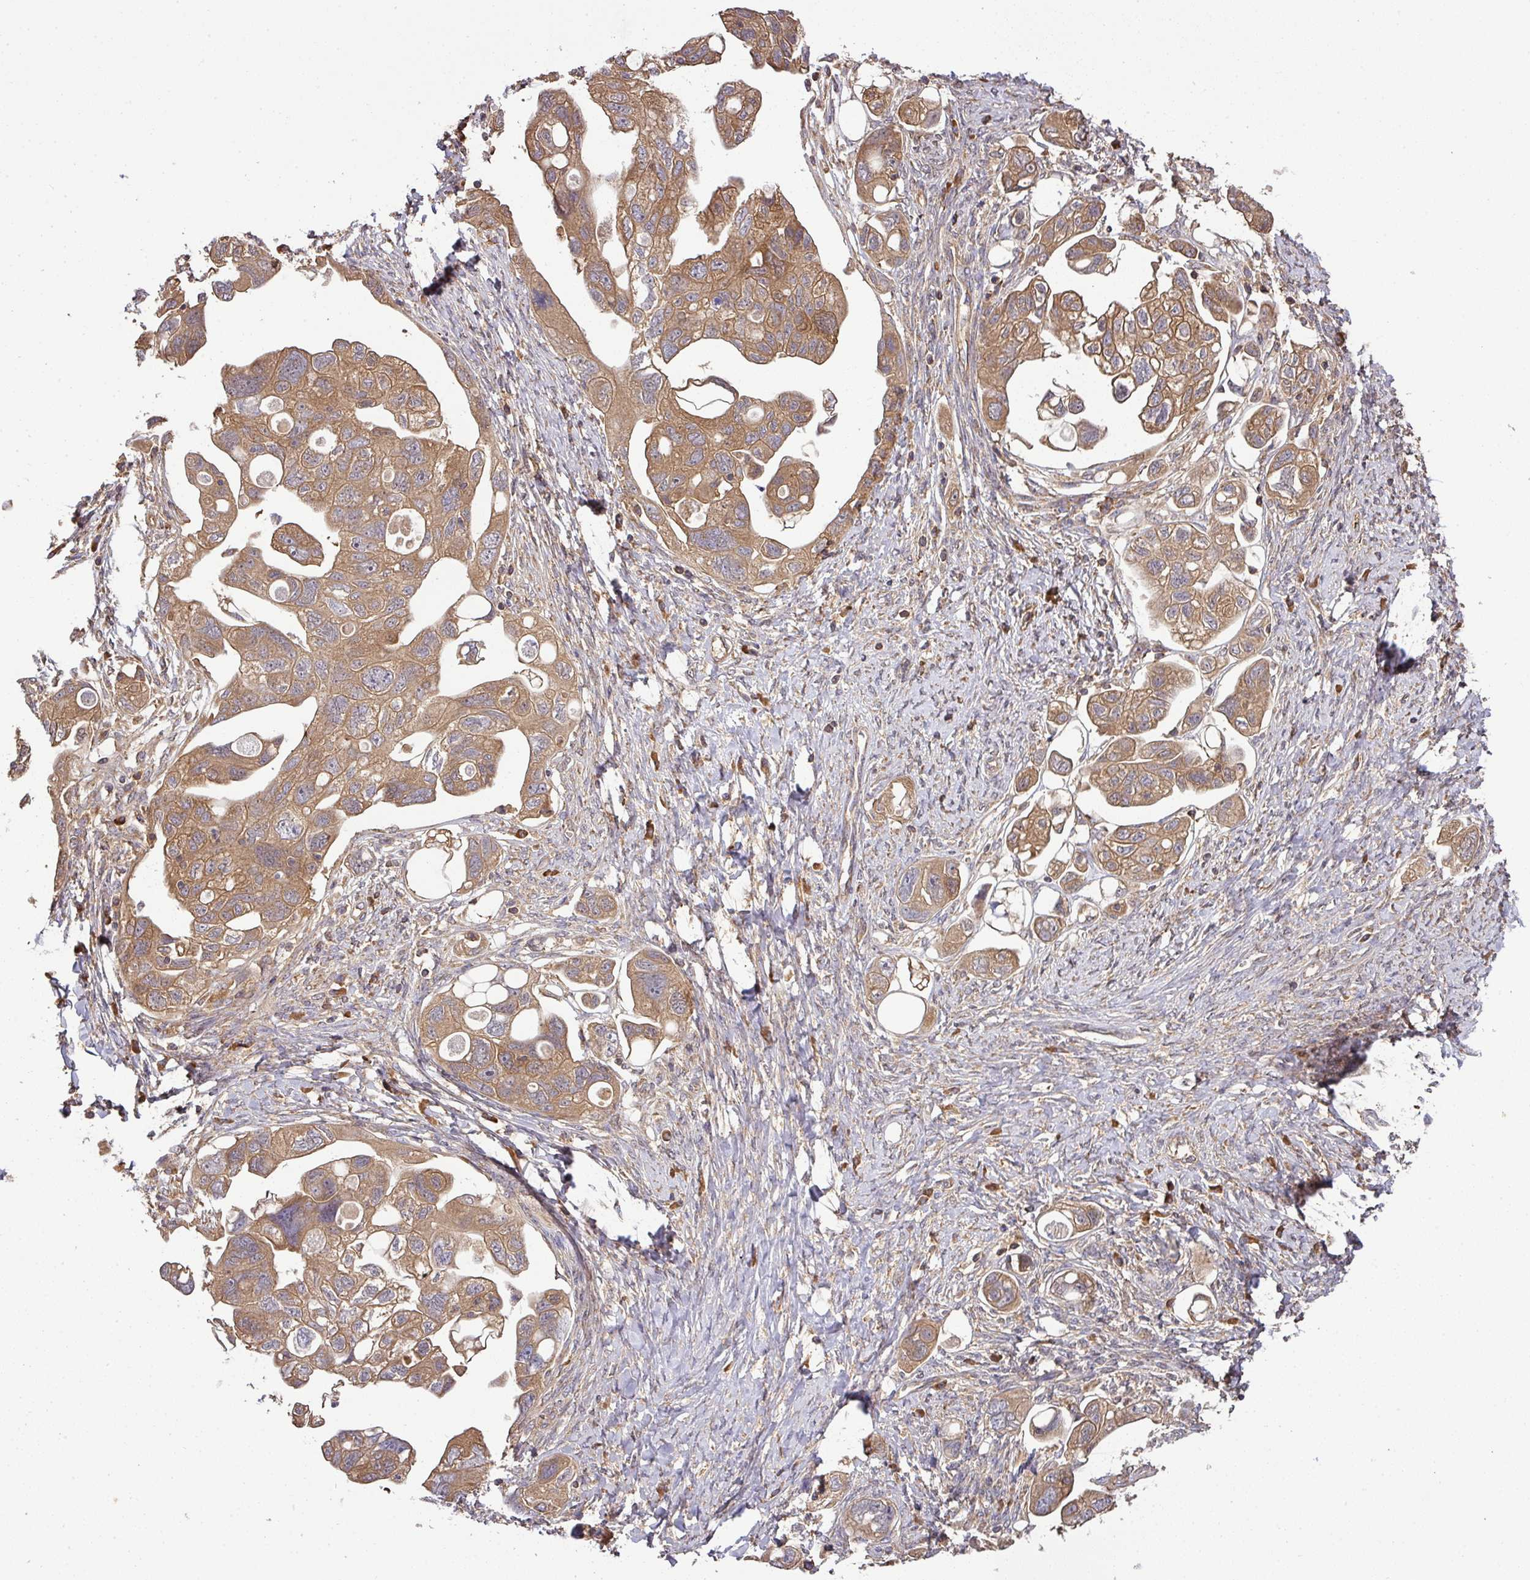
{"staining": {"intensity": "moderate", "quantity": ">75%", "location": "cytoplasmic/membranous"}, "tissue": "ovarian cancer", "cell_type": "Tumor cells", "image_type": "cancer", "snomed": [{"axis": "morphology", "description": "Carcinoma, NOS"}, {"axis": "morphology", "description": "Cystadenocarcinoma, serous, NOS"}, {"axis": "topography", "description": "Ovary"}], "caption": "This is a histology image of IHC staining of ovarian serous cystadenocarcinoma, which shows moderate expression in the cytoplasmic/membranous of tumor cells.", "gene": "GSPT1", "patient": {"sex": "female", "age": 69}}